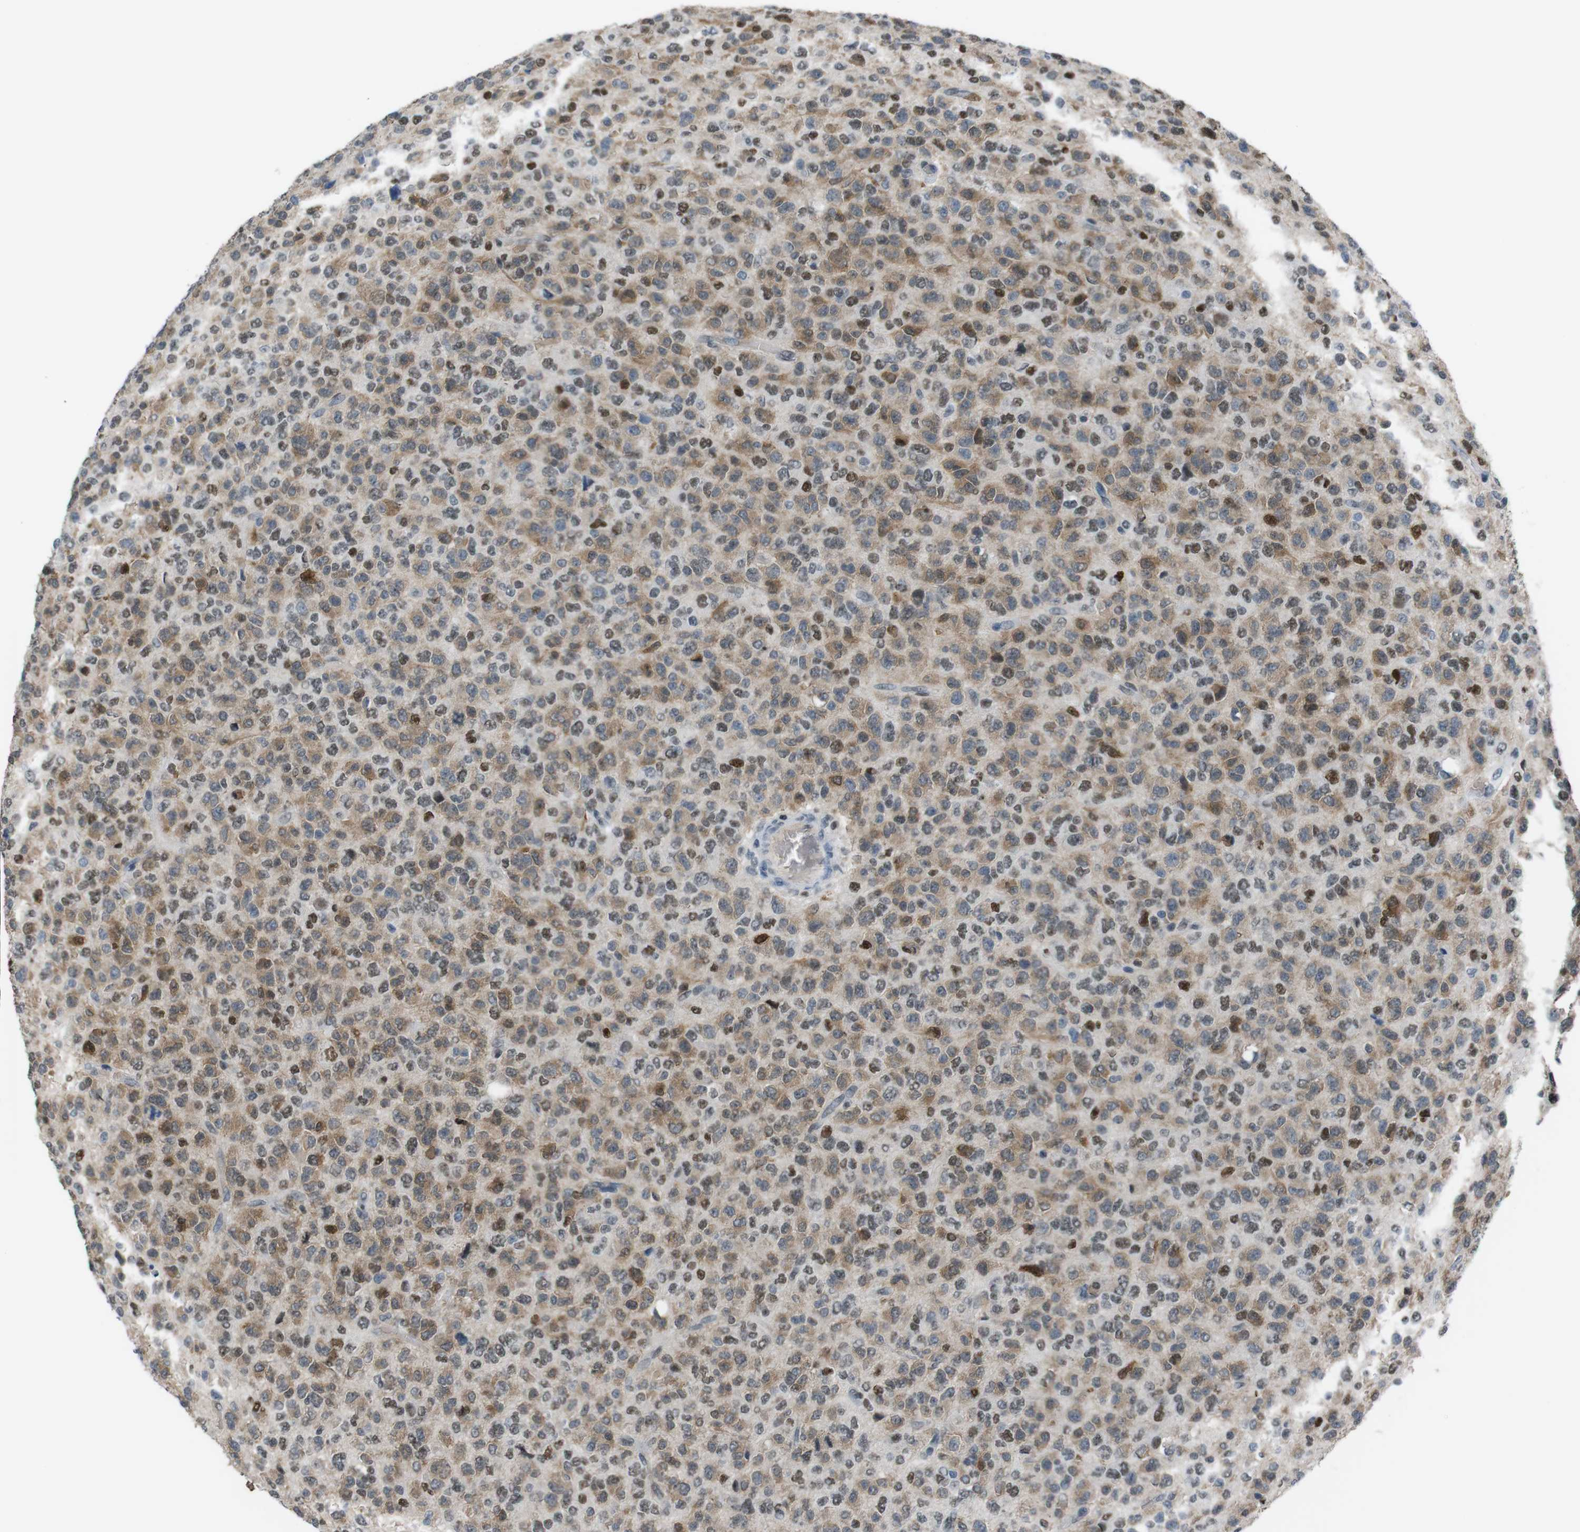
{"staining": {"intensity": "moderate", "quantity": ">75%", "location": "cytoplasmic/membranous,nuclear"}, "tissue": "glioma", "cell_type": "Tumor cells", "image_type": "cancer", "snomed": [{"axis": "morphology", "description": "Glioma, malignant, High grade"}, {"axis": "topography", "description": "pancreas cauda"}], "caption": "Malignant glioma (high-grade) stained for a protein reveals moderate cytoplasmic/membranous and nuclear positivity in tumor cells.", "gene": "SUB1", "patient": {"sex": "male", "age": 60}}